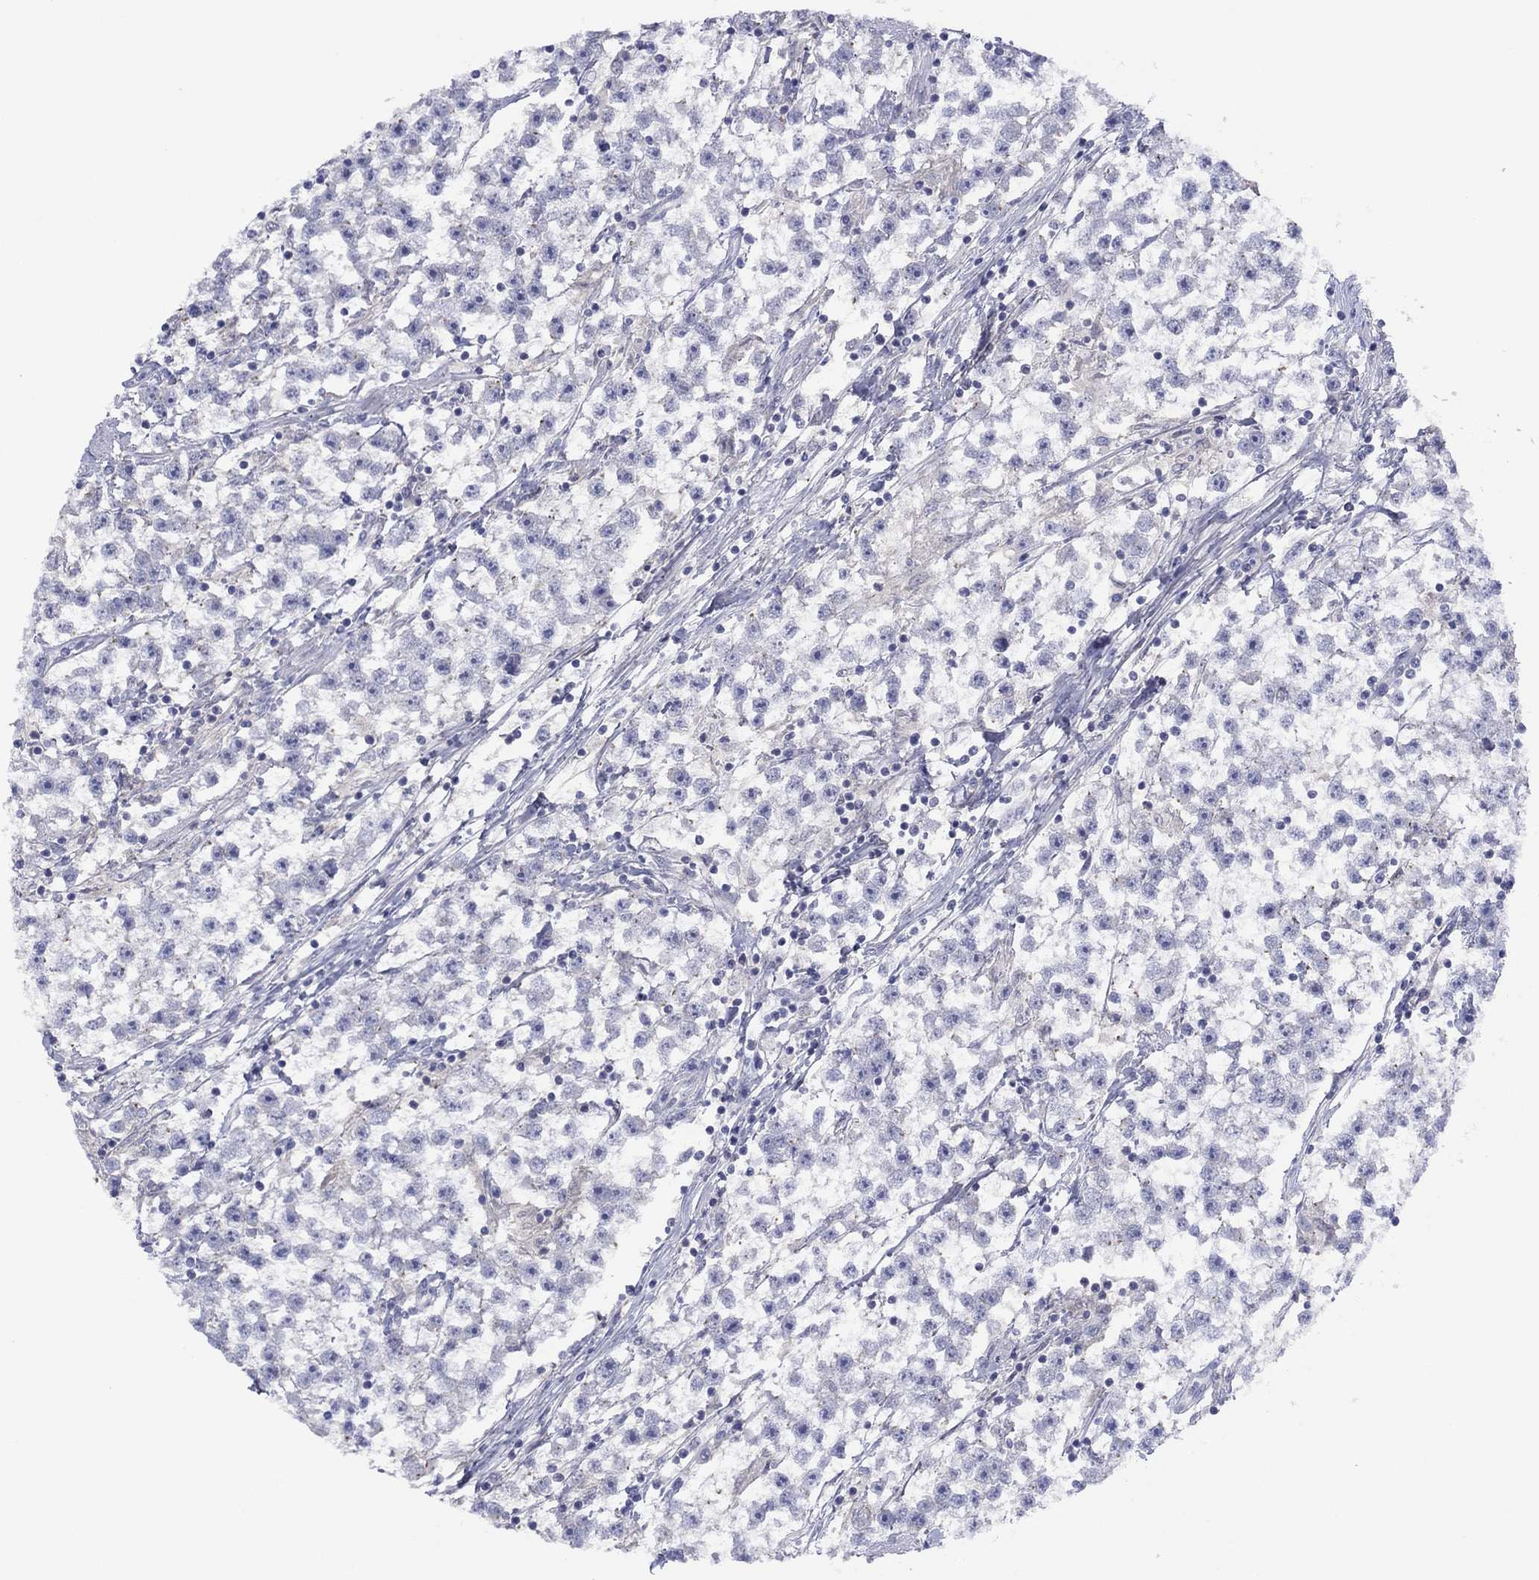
{"staining": {"intensity": "negative", "quantity": "none", "location": "none"}, "tissue": "testis cancer", "cell_type": "Tumor cells", "image_type": "cancer", "snomed": [{"axis": "morphology", "description": "Seminoma, NOS"}, {"axis": "topography", "description": "Testis"}], "caption": "Tumor cells are negative for protein expression in human testis cancer. (DAB IHC with hematoxylin counter stain).", "gene": "CYP2B6", "patient": {"sex": "male", "age": 59}}